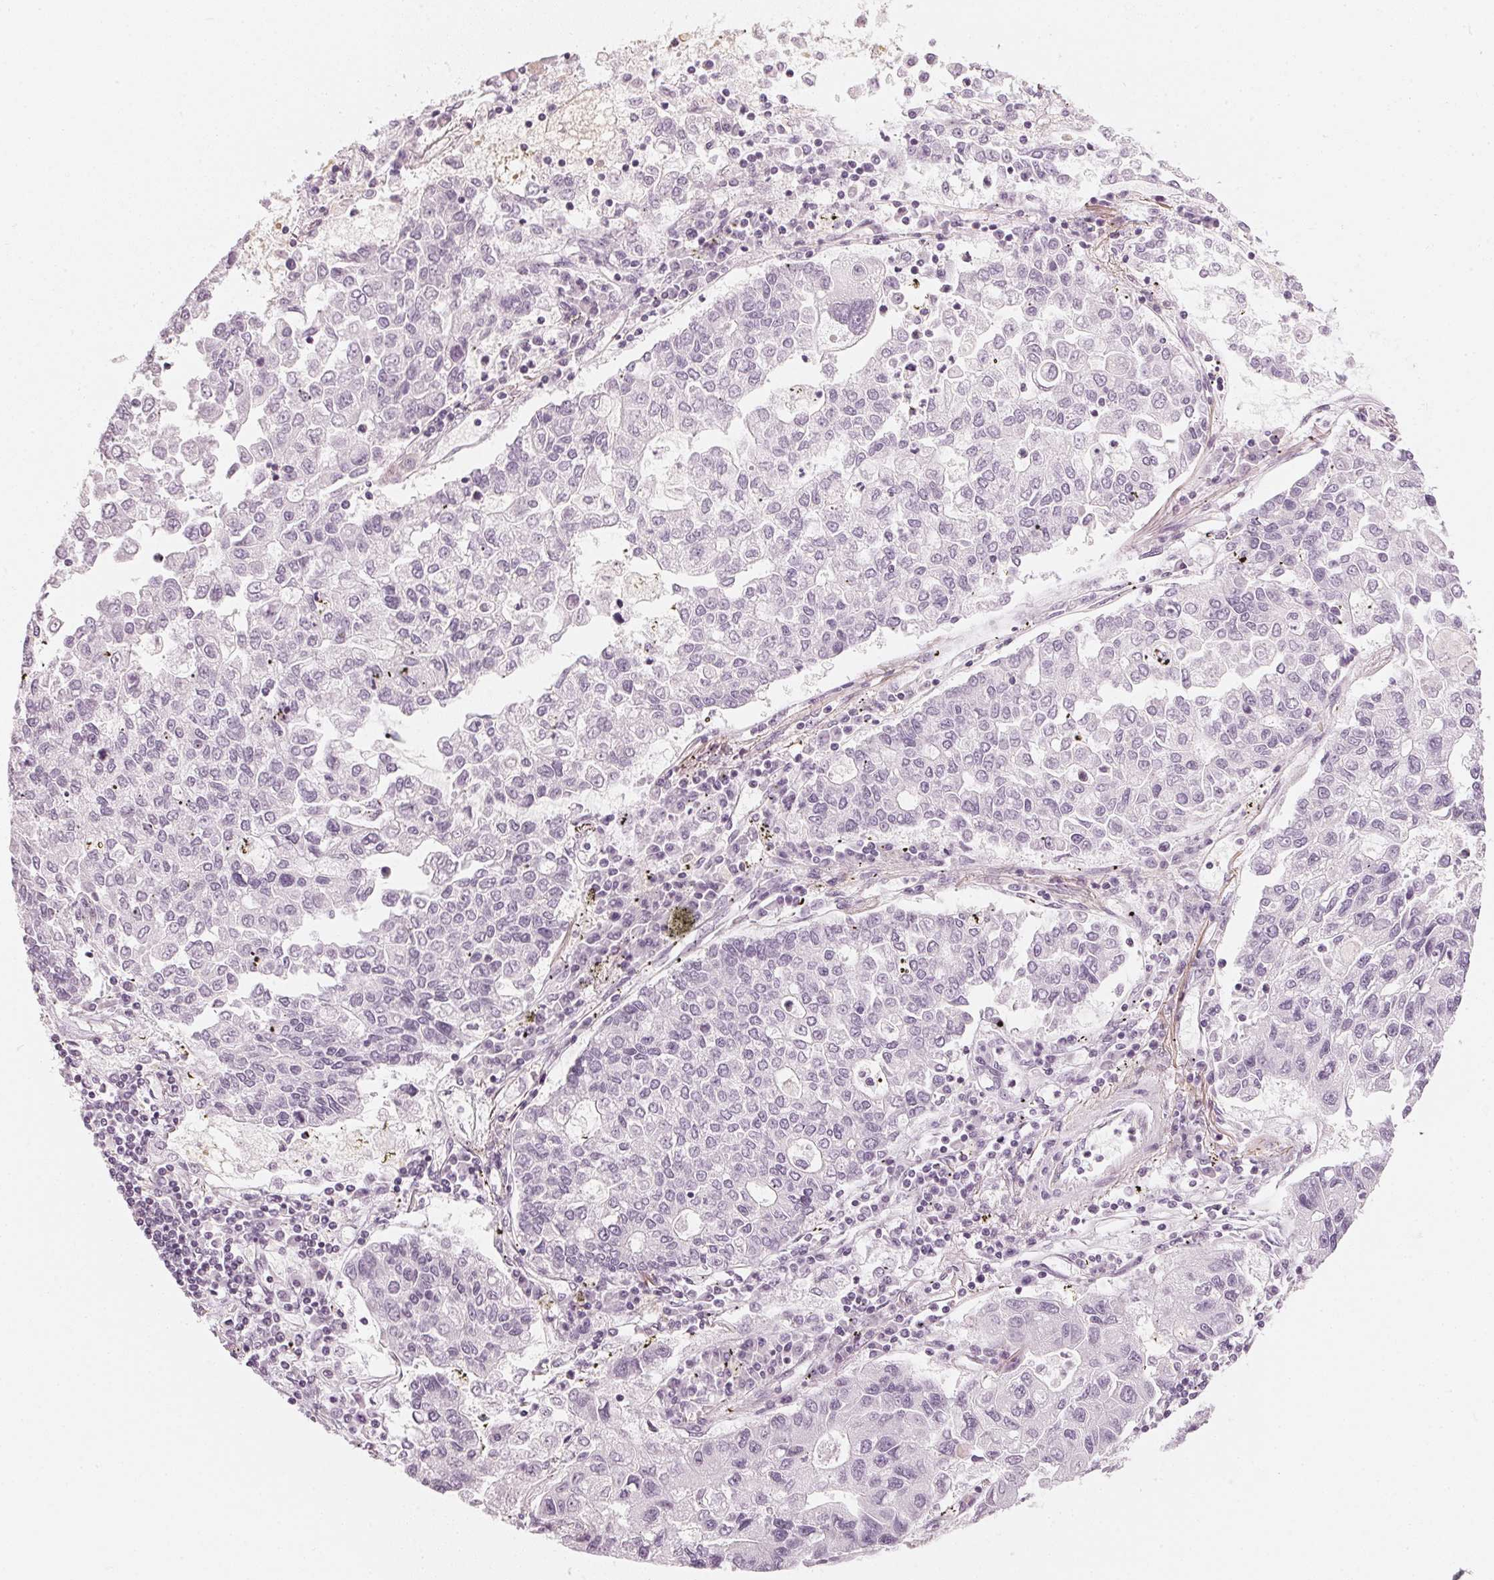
{"staining": {"intensity": "negative", "quantity": "none", "location": "none"}, "tissue": "lung cancer", "cell_type": "Tumor cells", "image_type": "cancer", "snomed": [{"axis": "morphology", "description": "Adenocarcinoma, NOS"}, {"axis": "topography", "description": "Bronchus"}, {"axis": "topography", "description": "Lung"}], "caption": "Human lung cancer (adenocarcinoma) stained for a protein using IHC shows no staining in tumor cells.", "gene": "APLP1", "patient": {"sex": "female", "age": 51}}